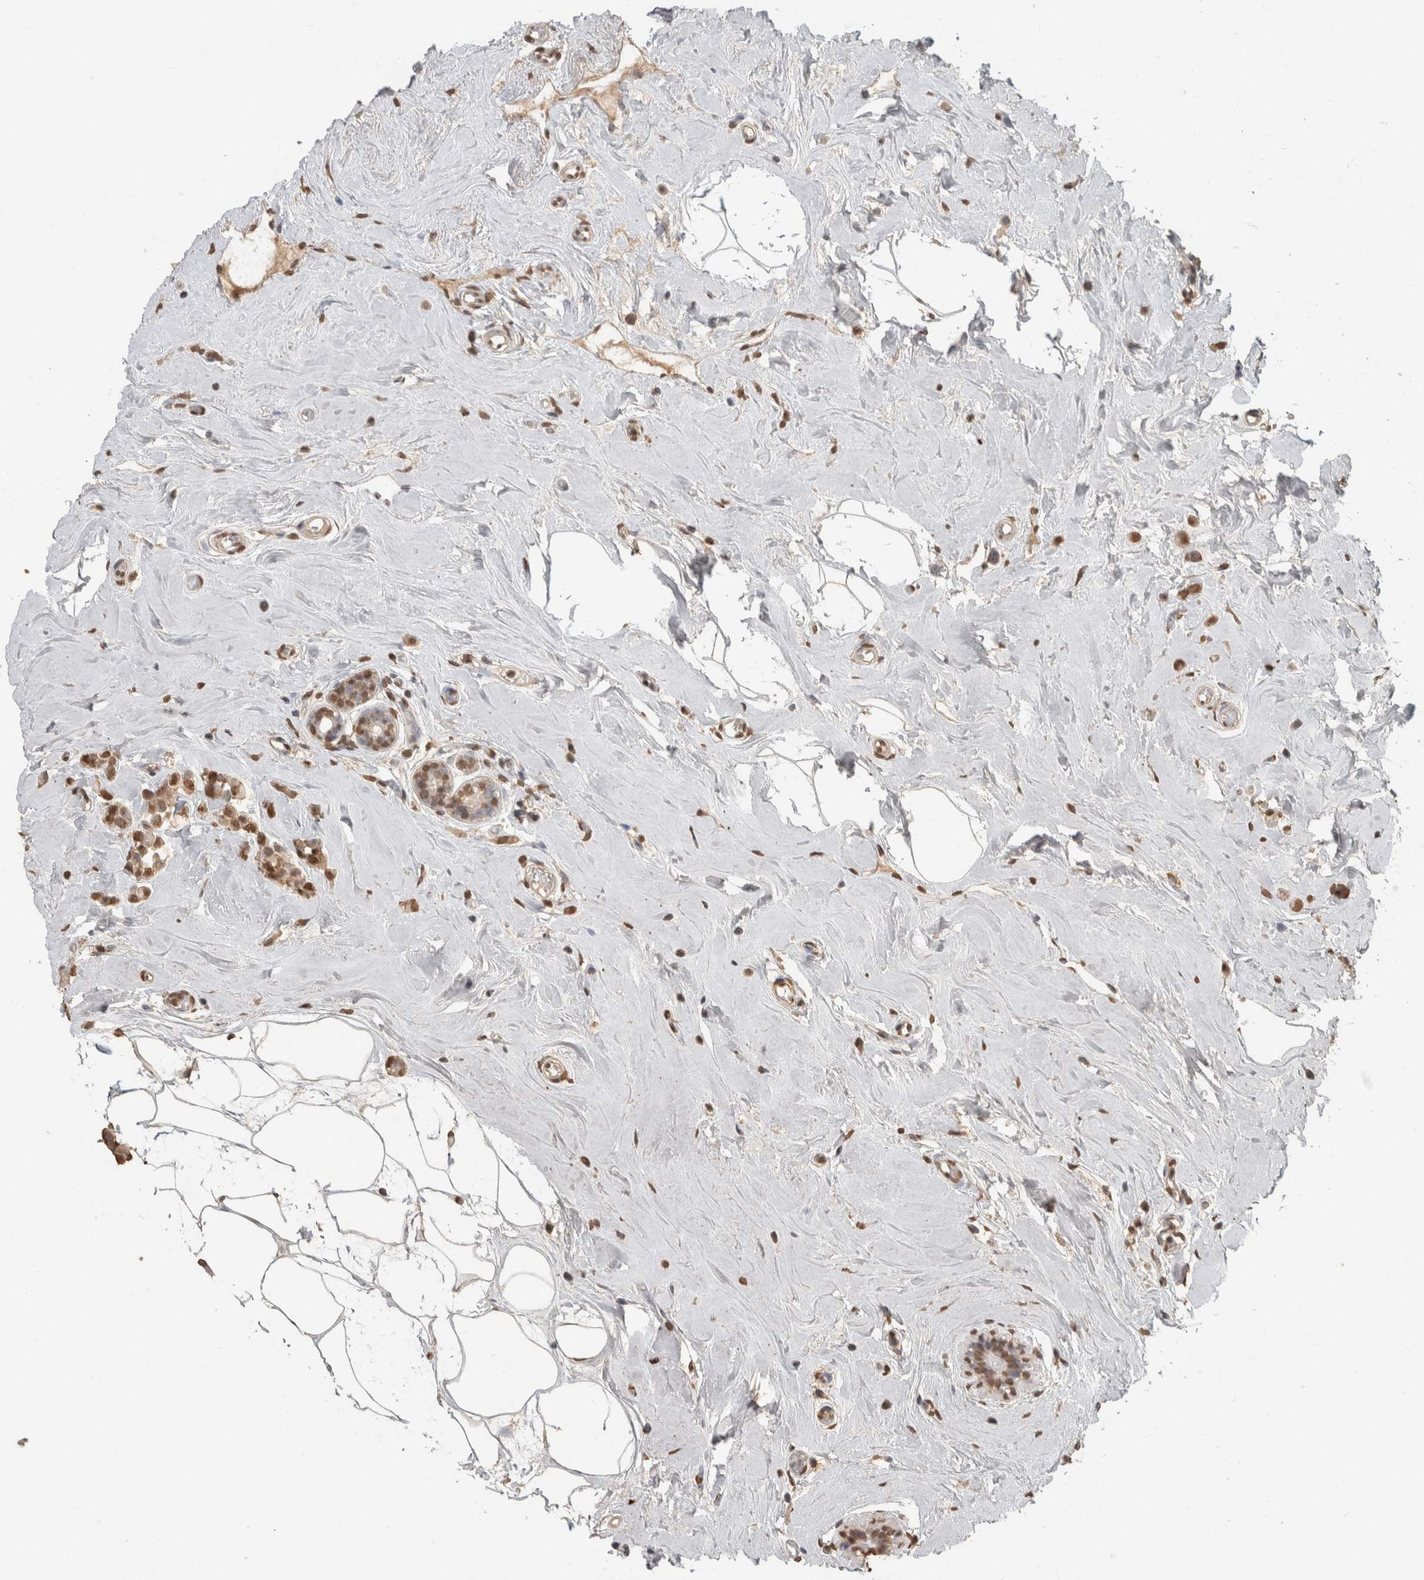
{"staining": {"intensity": "moderate", "quantity": ">75%", "location": "nuclear"}, "tissue": "breast cancer", "cell_type": "Tumor cells", "image_type": "cancer", "snomed": [{"axis": "morphology", "description": "Lobular carcinoma"}, {"axis": "topography", "description": "Breast"}], "caption": "IHC histopathology image of human breast cancer stained for a protein (brown), which shows medium levels of moderate nuclear expression in about >75% of tumor cells.", "gene": "HAND2", "patient": {"sex": "female", "age": 47}}